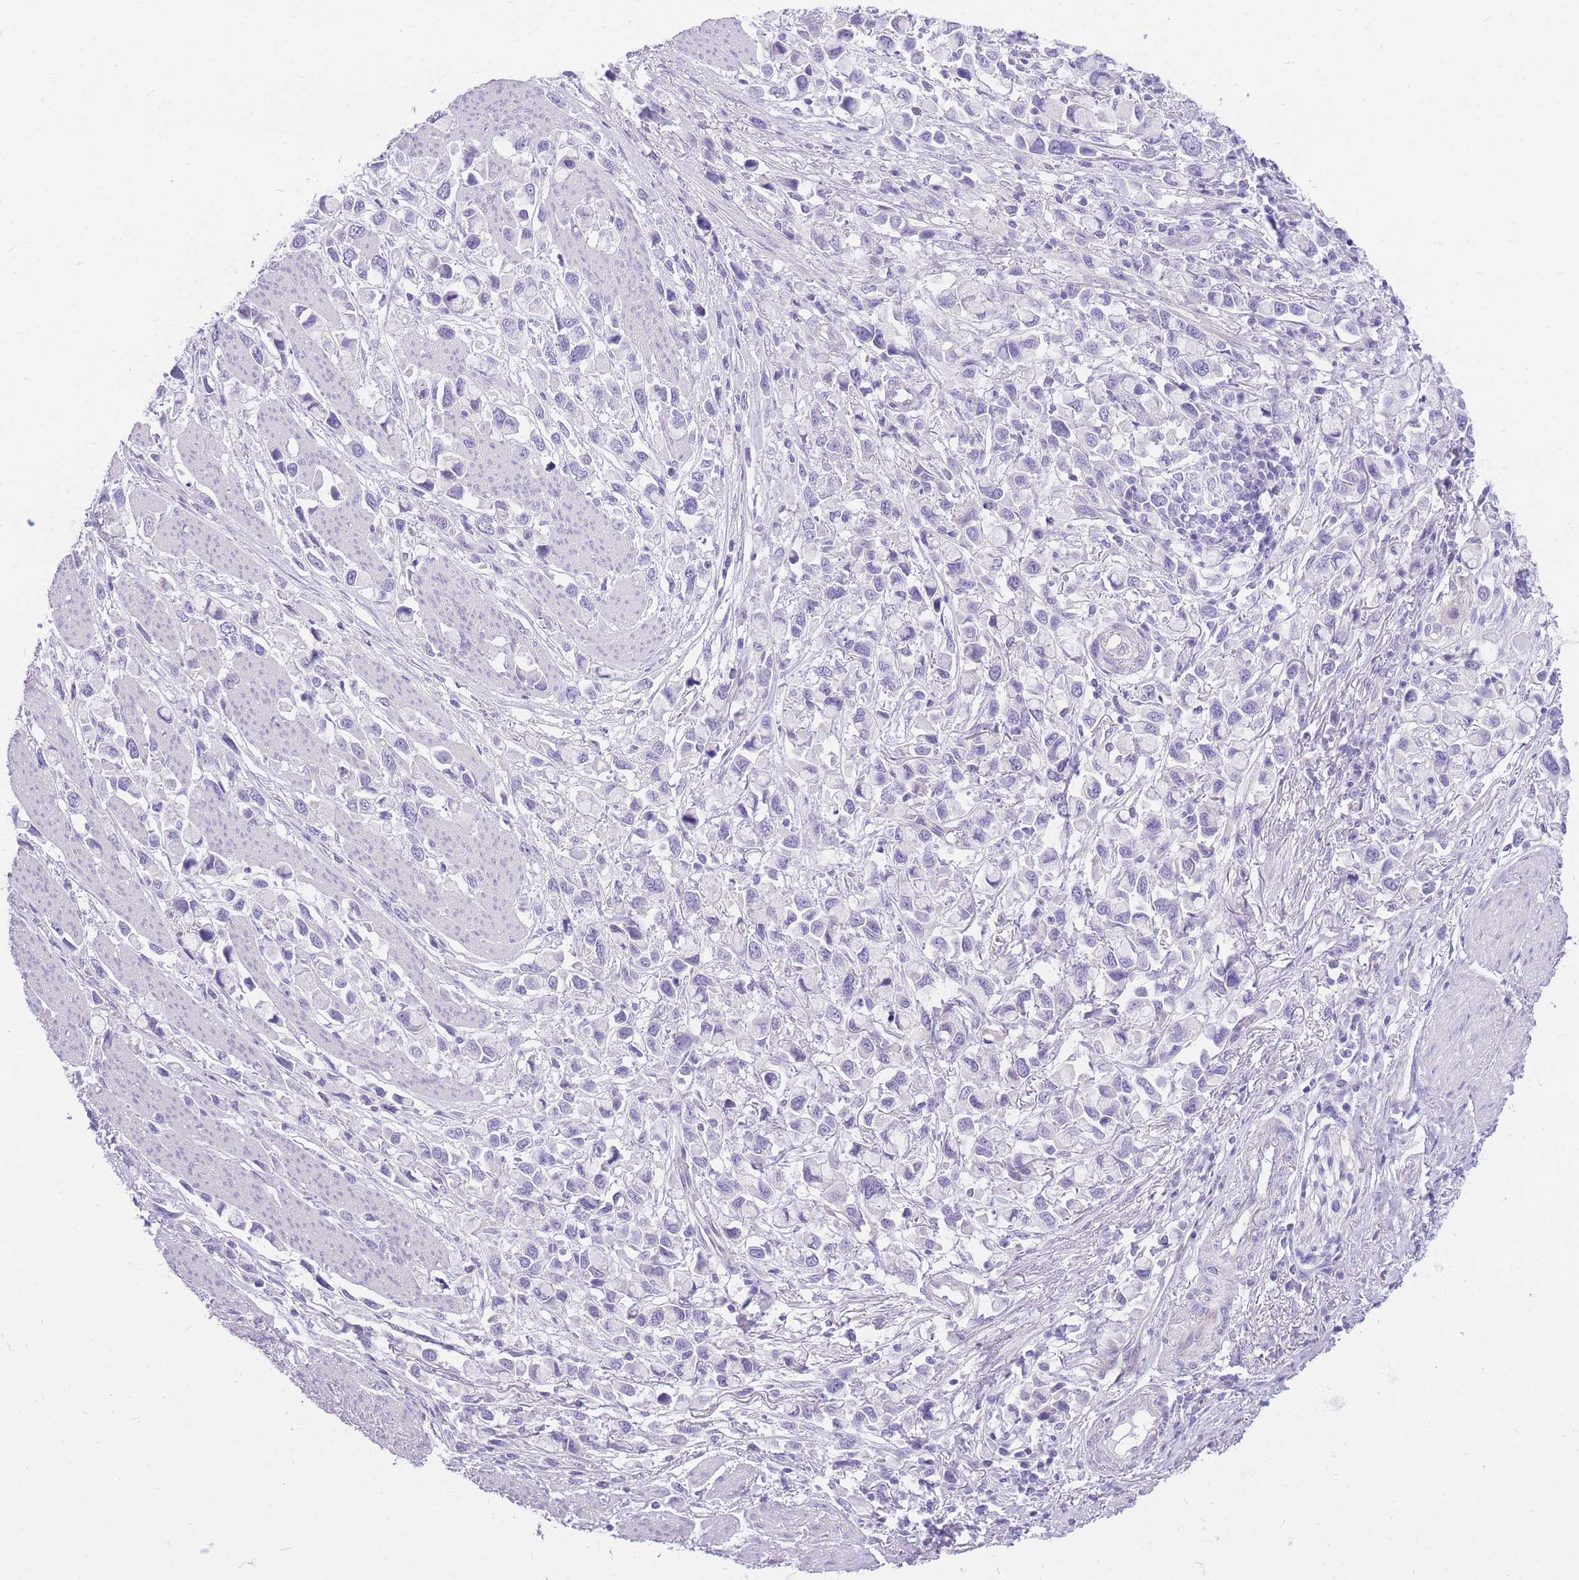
{"staining": {"intensity": "negative", "quantity": "none", "location": "none"}, "tissue": "stomach cancer", "cell_type": "Tumor cells", "image_type": "cancer", "snomed": [{"axis": "morphology", "description": "Adenocarcinoma, NOS"}, {"axis": "topography", "description": "Stomach"}], "caption": "Immunohistochemistry micrograph of neoplastic tissue: stomach cancer (adenocarcinoma) stained with DAB shows no significant protein positivity in tumor cells.", "gene": "ZNF311", "patient": {"sex": "female", "age": 81}}